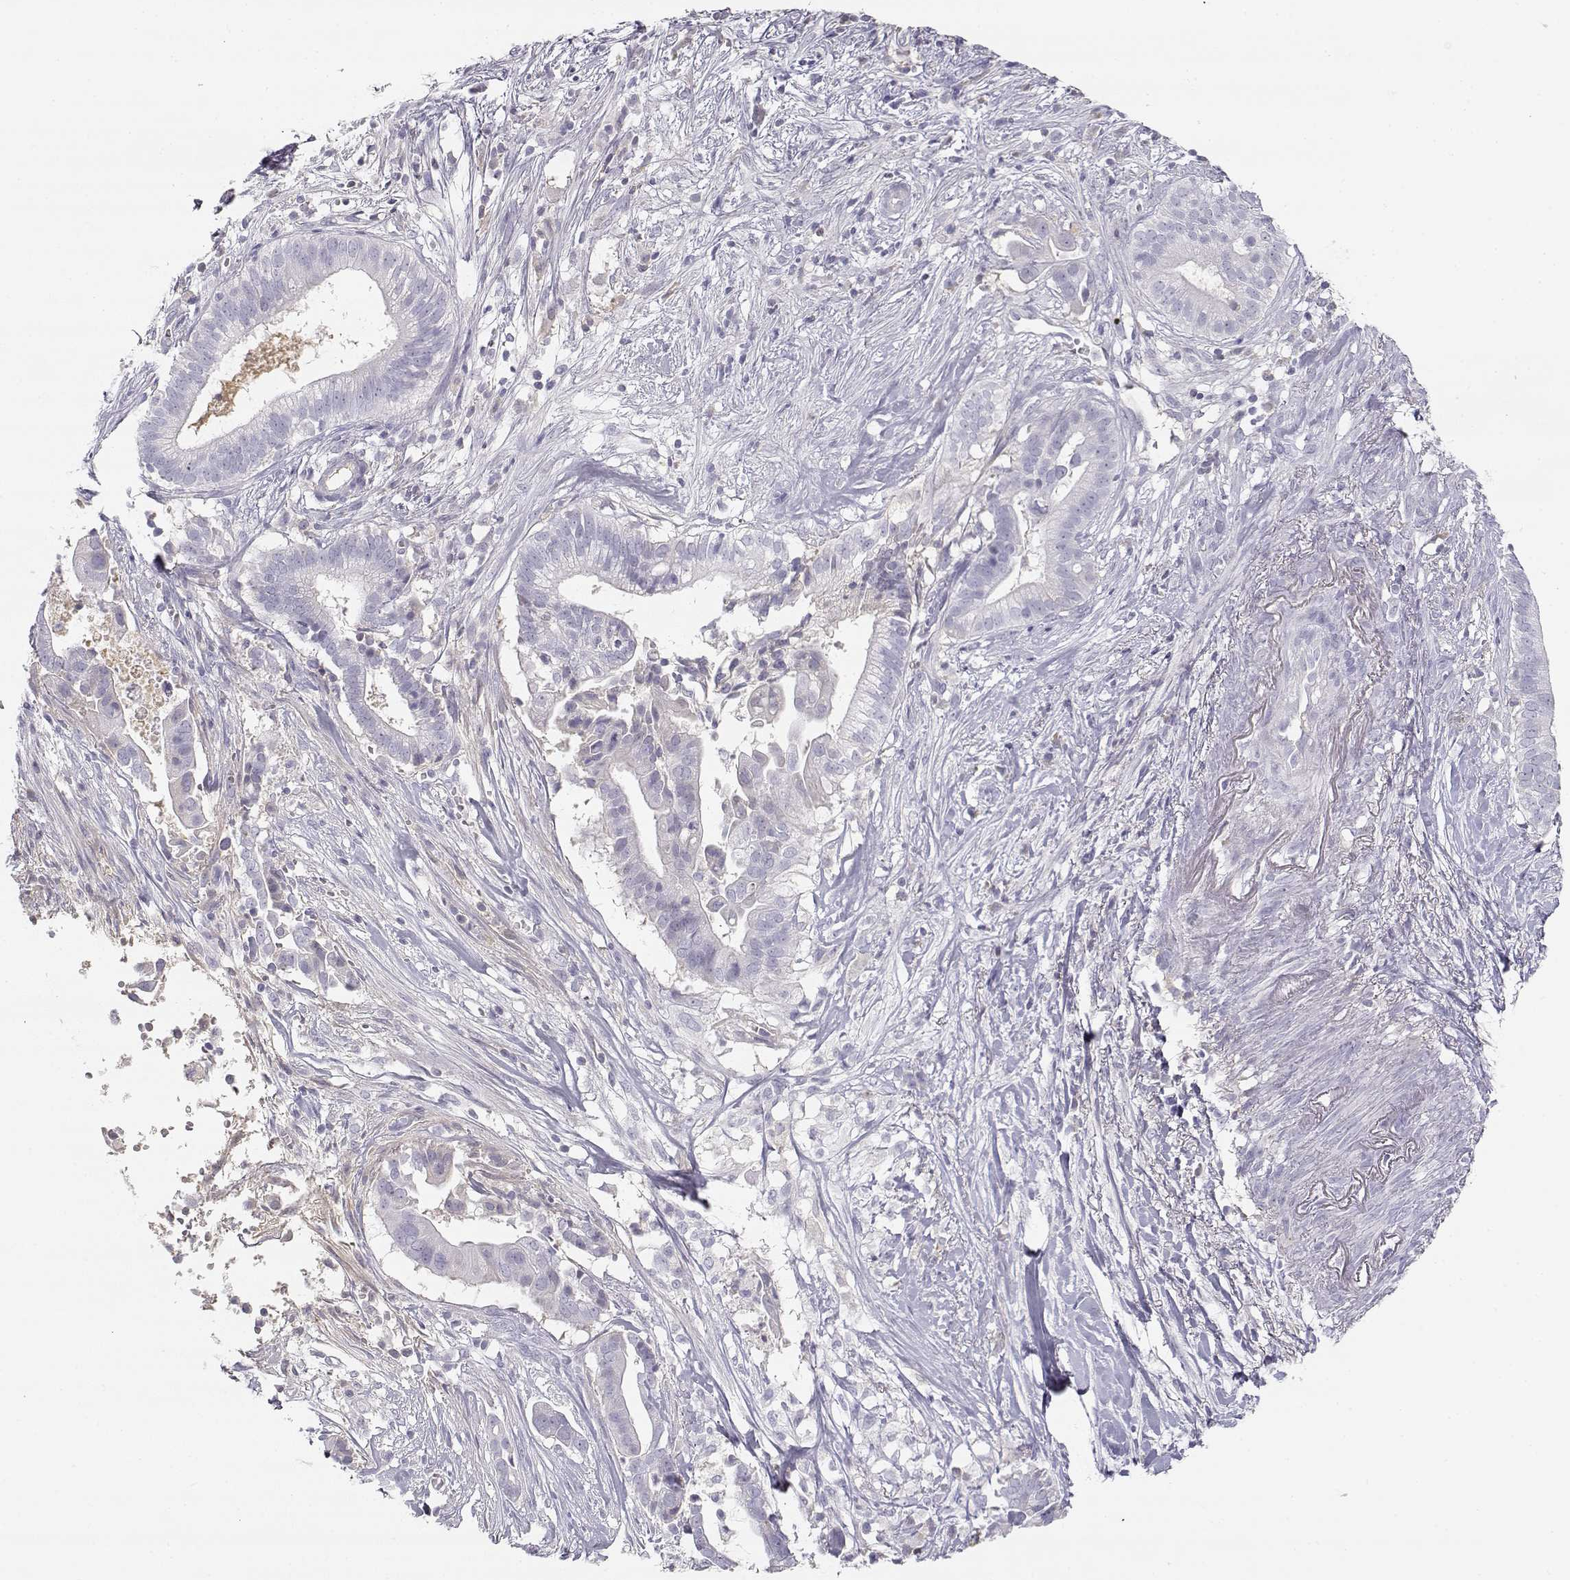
{"staining": {"intensity": "negative", "quantity": "none", "location": "none"}, "tissue": "pancreatic cancer", "cell_type": "Tumor cells", "image_type": "cancer", "snomed": [{"axis": "morphology", "description": "Adenocarcinoma, NOS"}, {"axis": "topography", "description": "Pancreas"}], "caption": "The photomicrograph demonstrates no staining of tumor cells in pancreatic cancer (adenocarcinoma).", "gene": "SLCO6A1", "patient": {"sex": "male", "age": 61}}